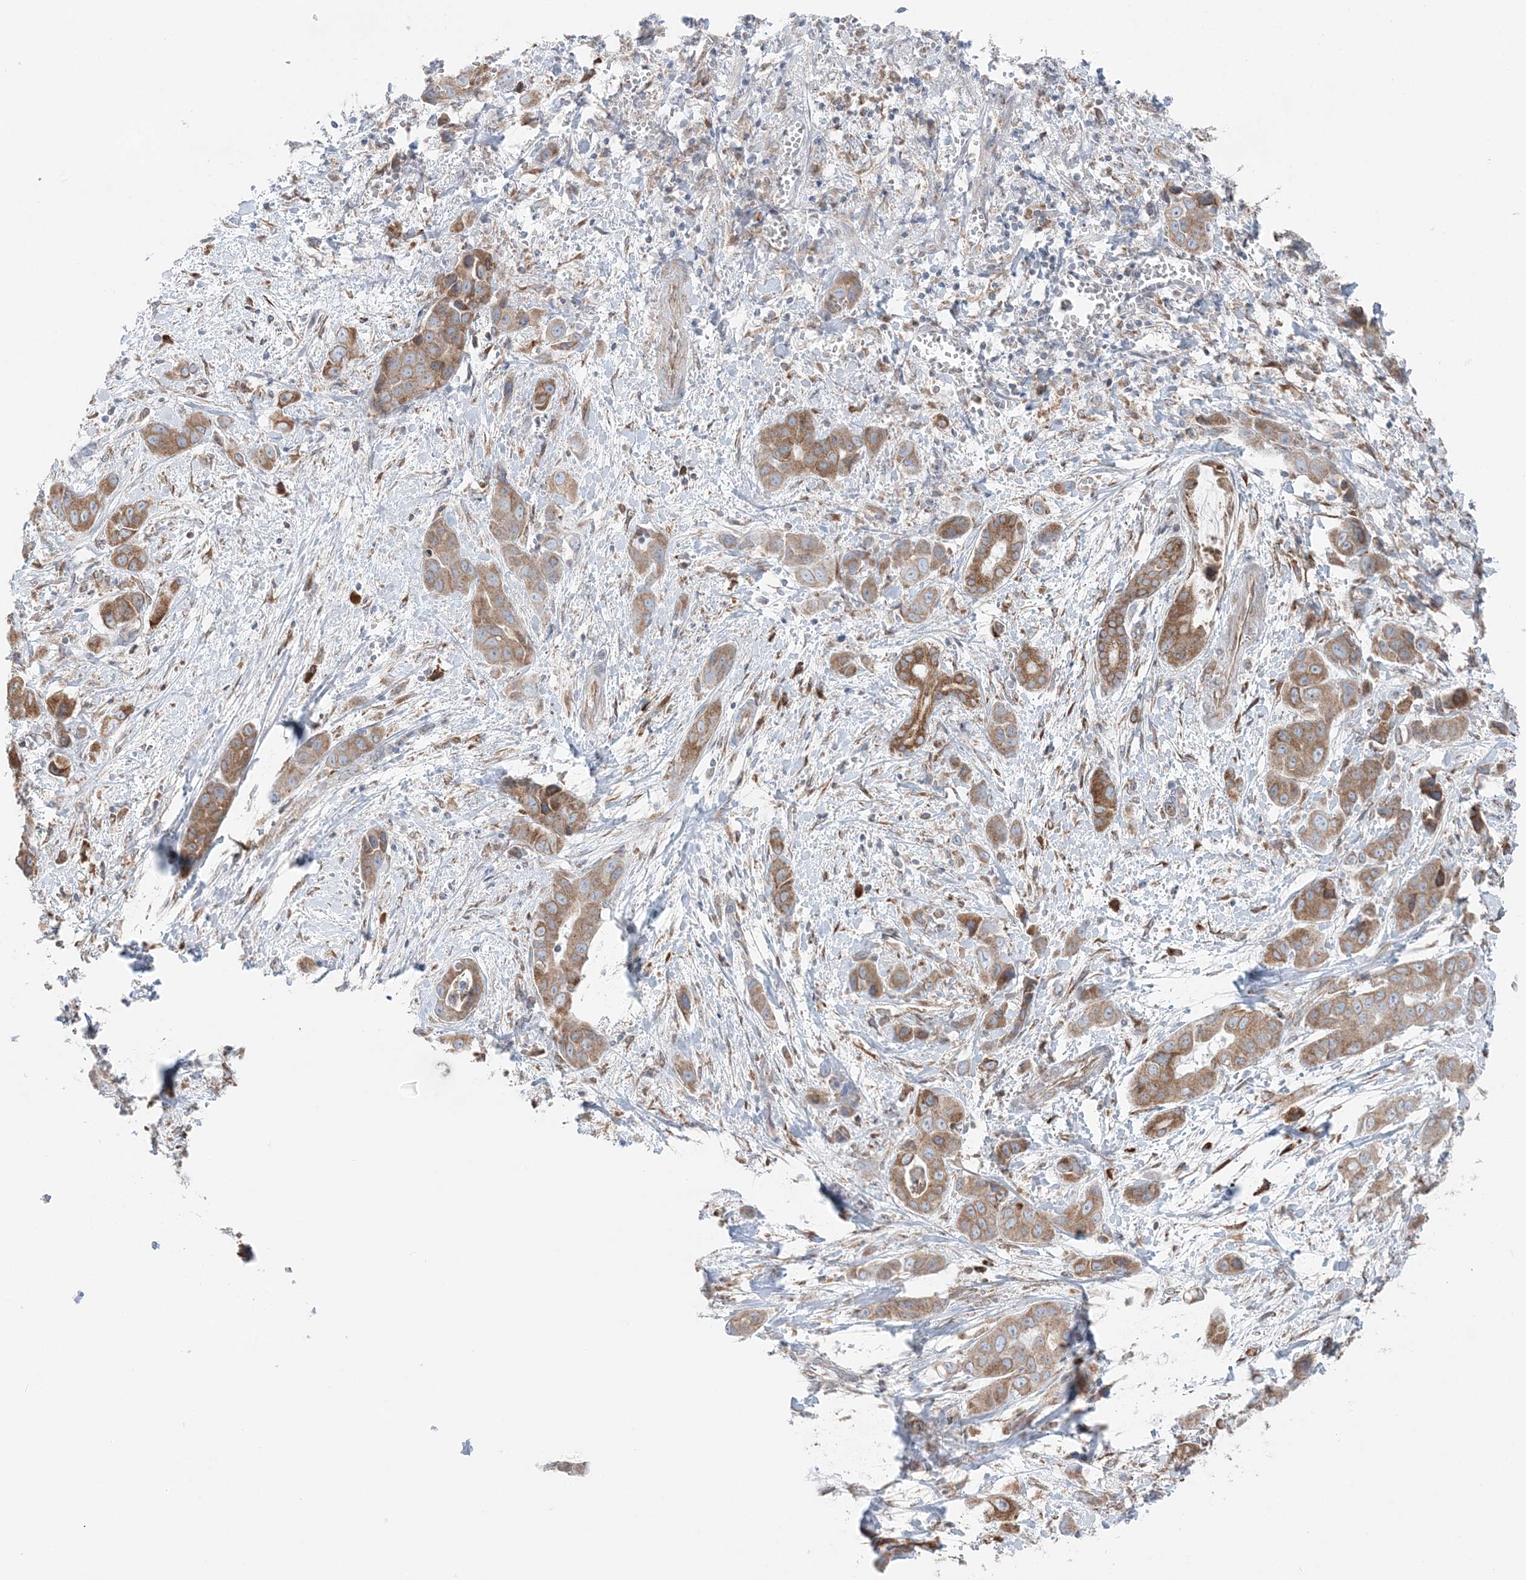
{"staining": {"intensity": "moderate", "quantity": ">75%", "location": "cytoplasmic/membranous"}, "tissue": "liver cancer", "cell_type": "Tumor cells", "image_type": "cancer", "snomed": [{"axis": "morphology", "description": "Cholangiocarcinoma"}, {"axis": "topography", "description": "Liver"}], "caption": "About >75% of tumor cells in liver cholangiocarcinoma display moderate cytoplasmic/membranous protein expression as visualized by brown immunohistochemical staining.", "gene": "TMED10", "patient": {"sex": "female", "age": 52}}